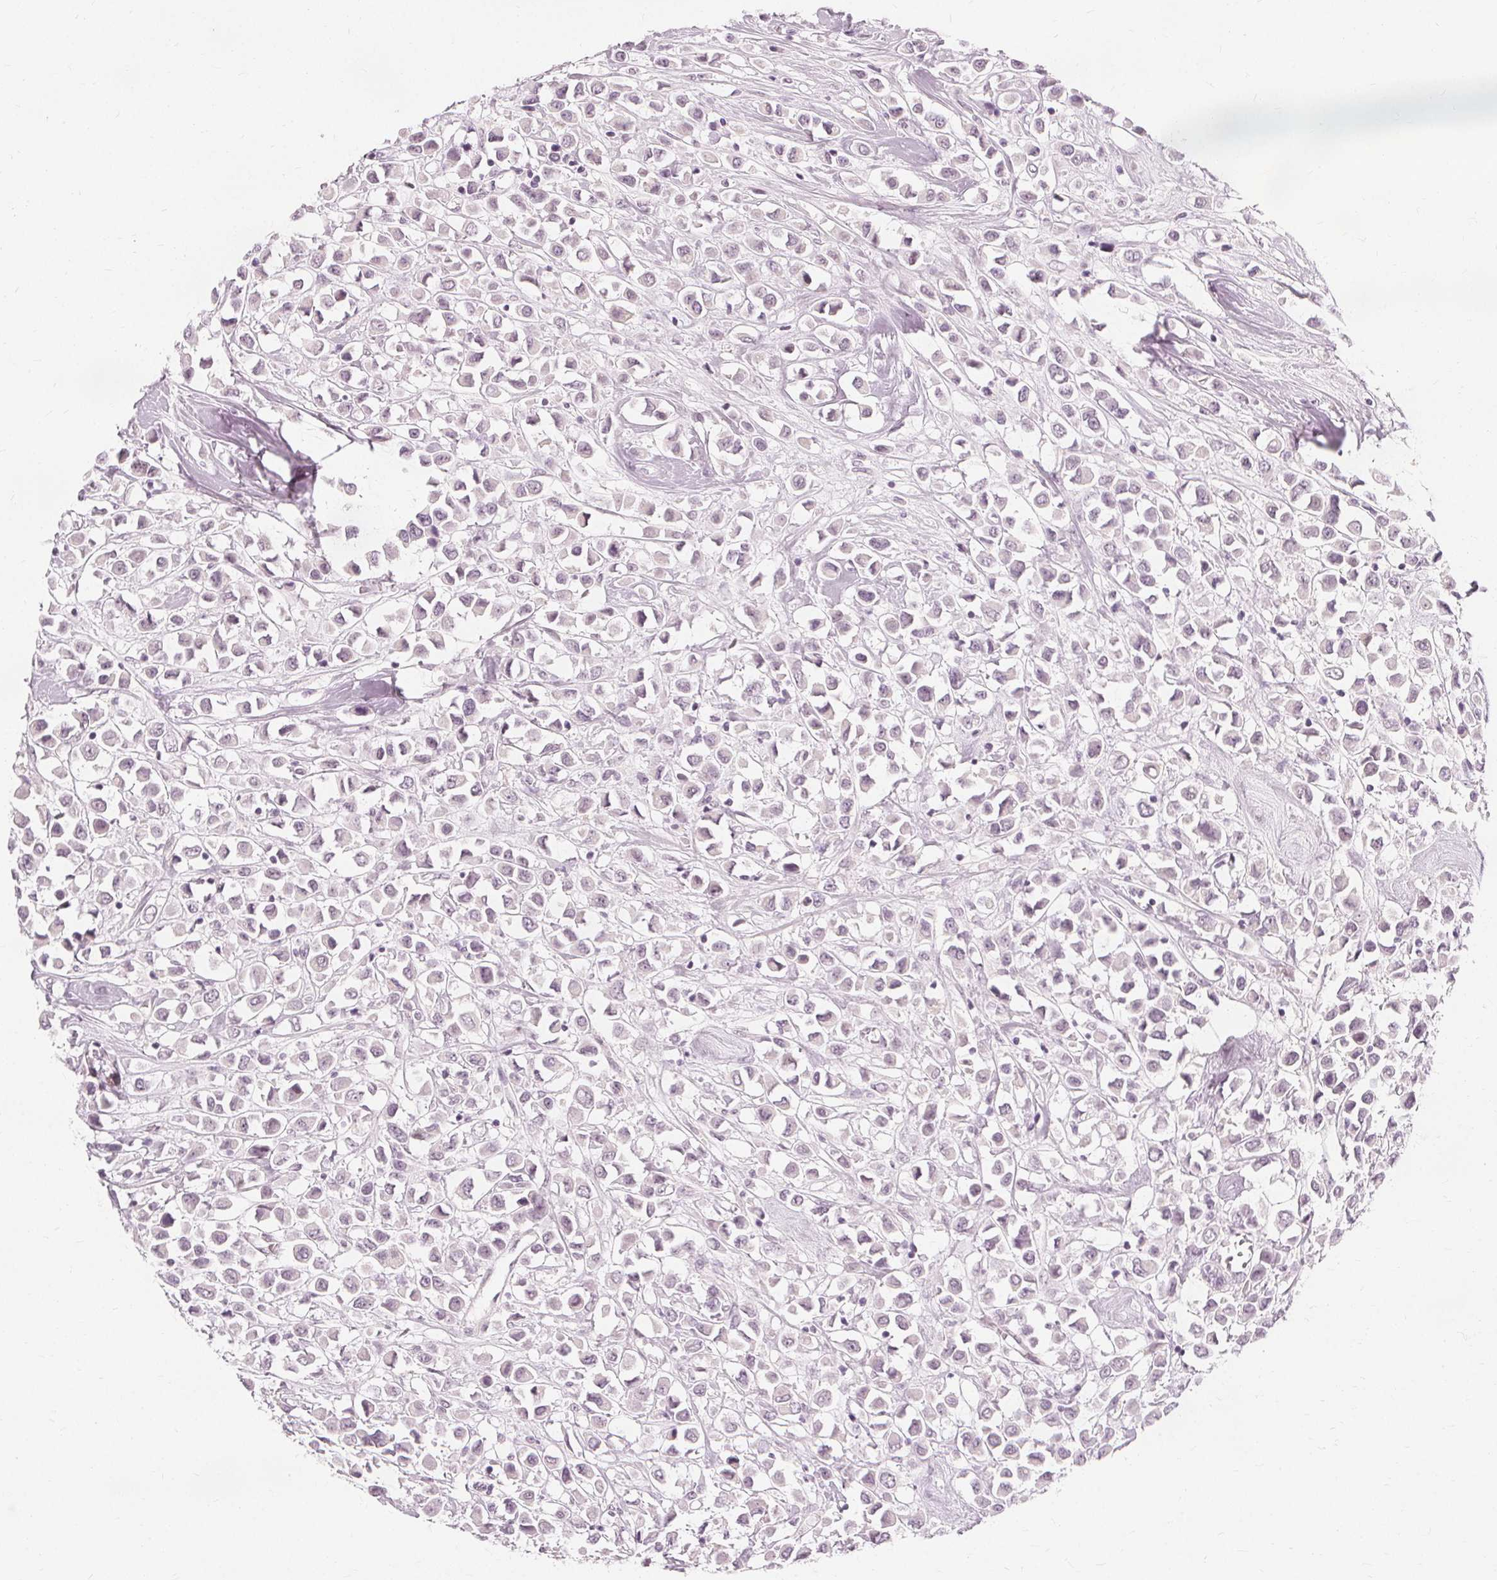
{"staining": {"intensity": "negative", "quantity": "none", "location": "none"}, "tissue": "breast cancer", "cell_type": "Tumor cells", "image_type": "cancer", "snomed": [{"axis": "morphology", "description": "Duct carcinoma"}, {"axis": "topography", "description": "Breast"}], "caption": "The micrograph reveals no staining of tumor cells in infiltrating ductal carcinoma (breast).", "gene": "NXPE1", "patient": {"sex": "female", "age": 61}}